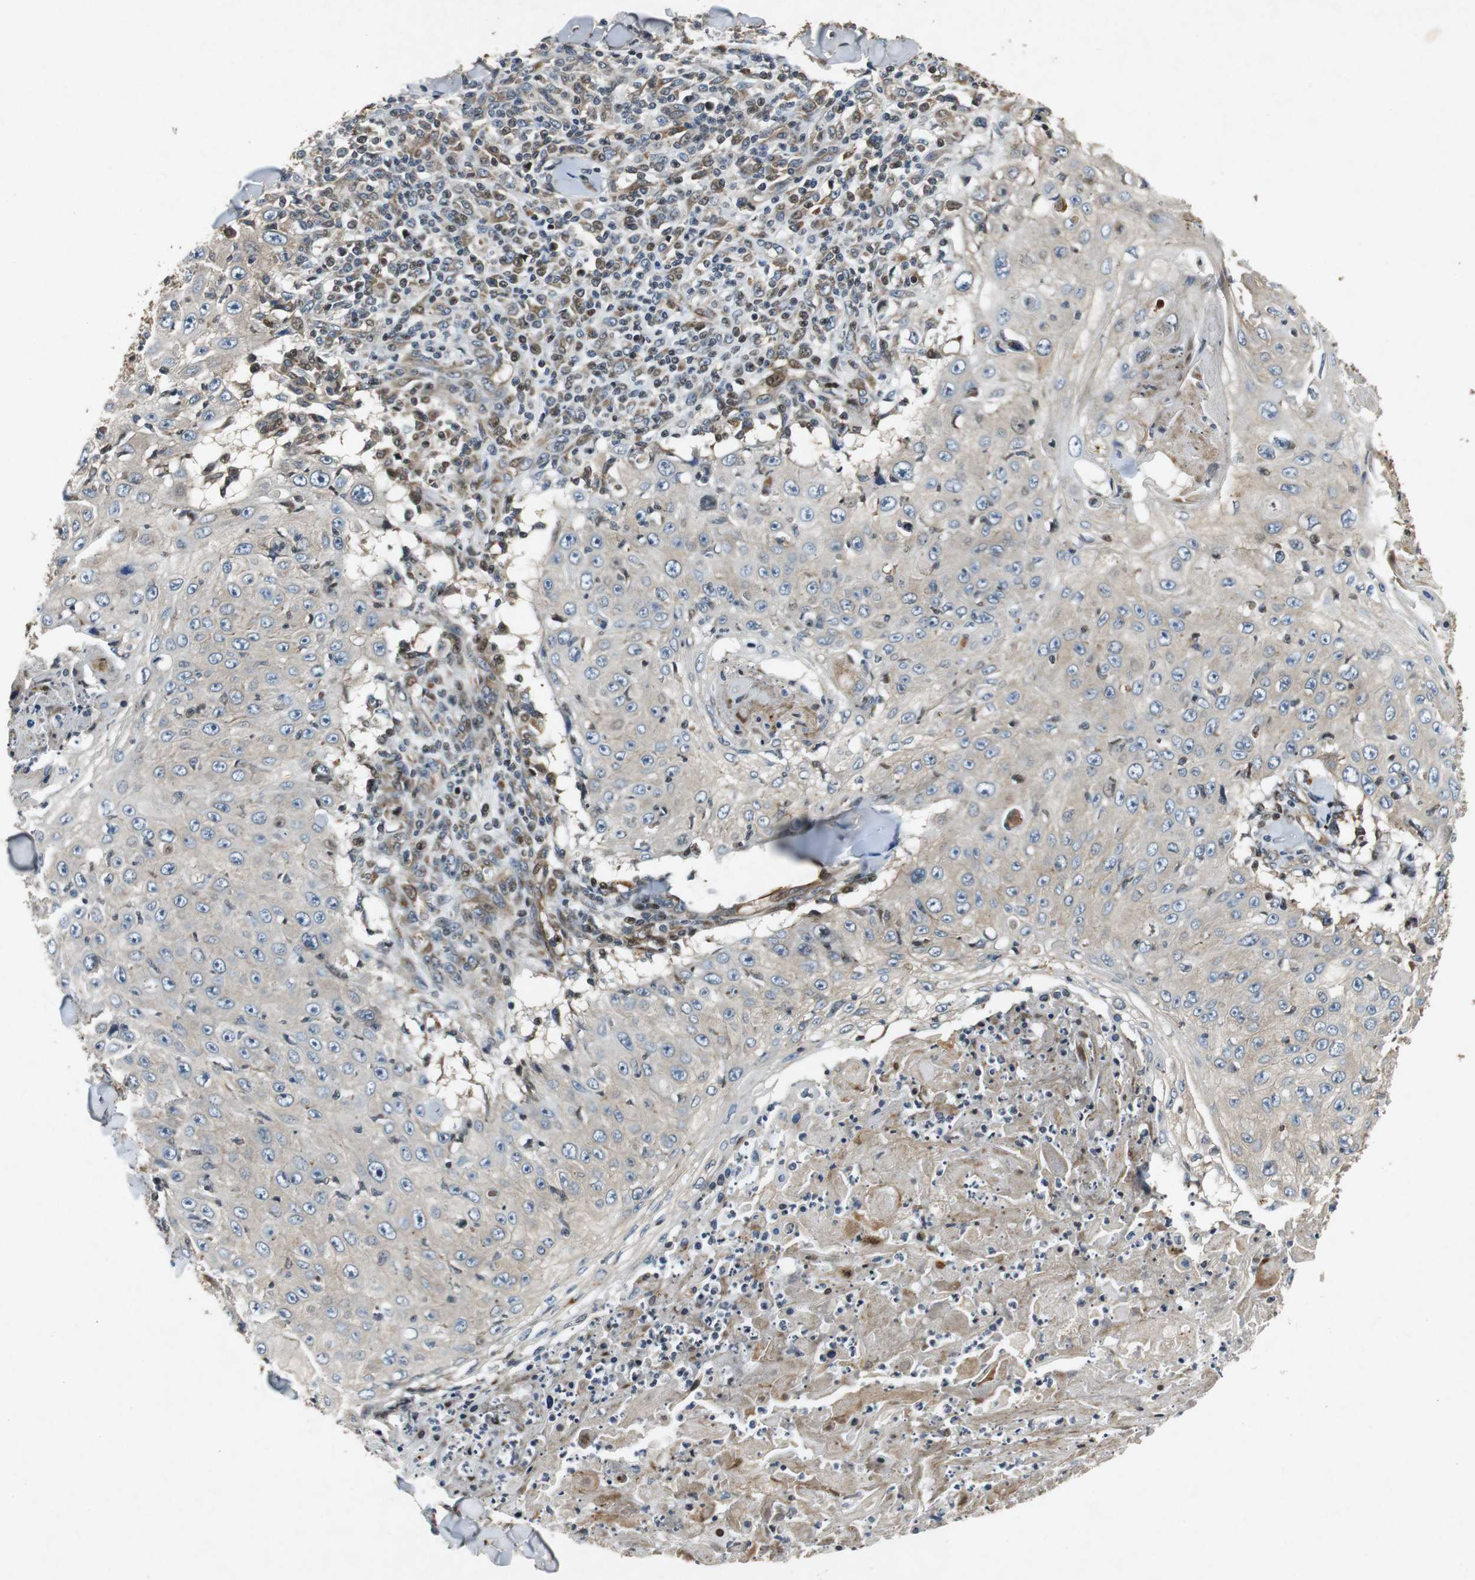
{"staining": {"intensity": "weak", "quantity": "<25%", "location": "cytoplasmic/membranous"}, "tissue": "skin cancer", "cell_type": "Tumor cells", "image_type": "cancer", "snomed": [{"axis": "morphology", "description": "Squamous cell carcinoma, NOS"}, {"axis": "topography", "description": "Skin"}], "caption": "Immunohistochemistry micrograph of human skin cancer (squamous cell carcinoma) stained for a protein (brown), which displays no positivity in tumor cells.", "gene": "TUBA4A", "patient": {"sex": "male", "age": 86}}